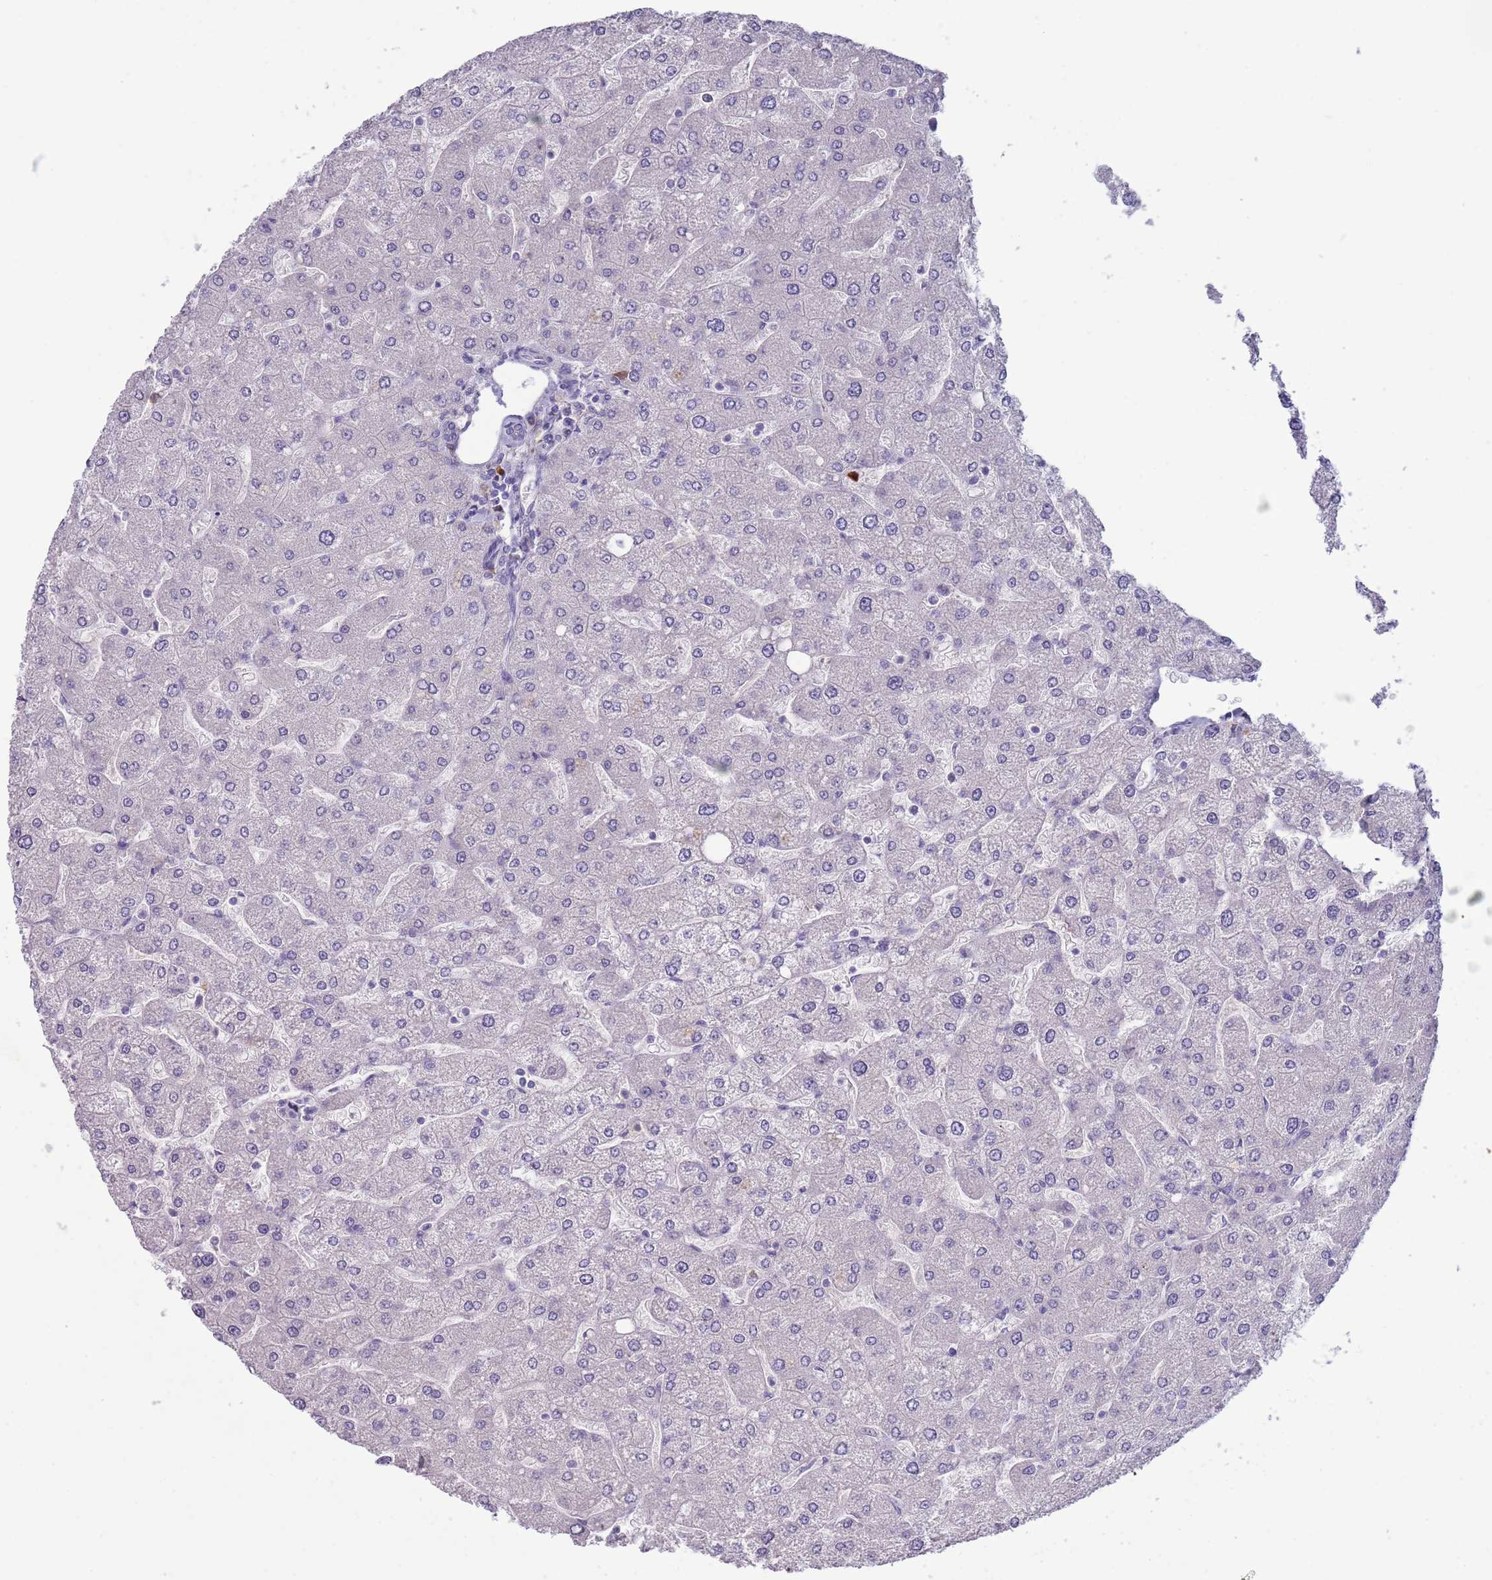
{"staining": {"intensity": "negative", "quantity": "none", "location": "none"}, "tissue": "liver", "cell_type": "Cholangiocytes", "image_type": "normal", "snomed": [{"axis": "morphology", "description": "Normal tissue, NOS"}, {"axis": "topography", "description": "Liver"}], "caption": "Immunohistochemistry (IHC) micrograph of normal liver: human liver stained with DAB (3,3'-diaminobenzidine) demonstrates no significant protein staining in cholangiocytes. Nuclei are stained in blue.", "gene": "LTB", "patient": {"sex": "male", "age": 55}}